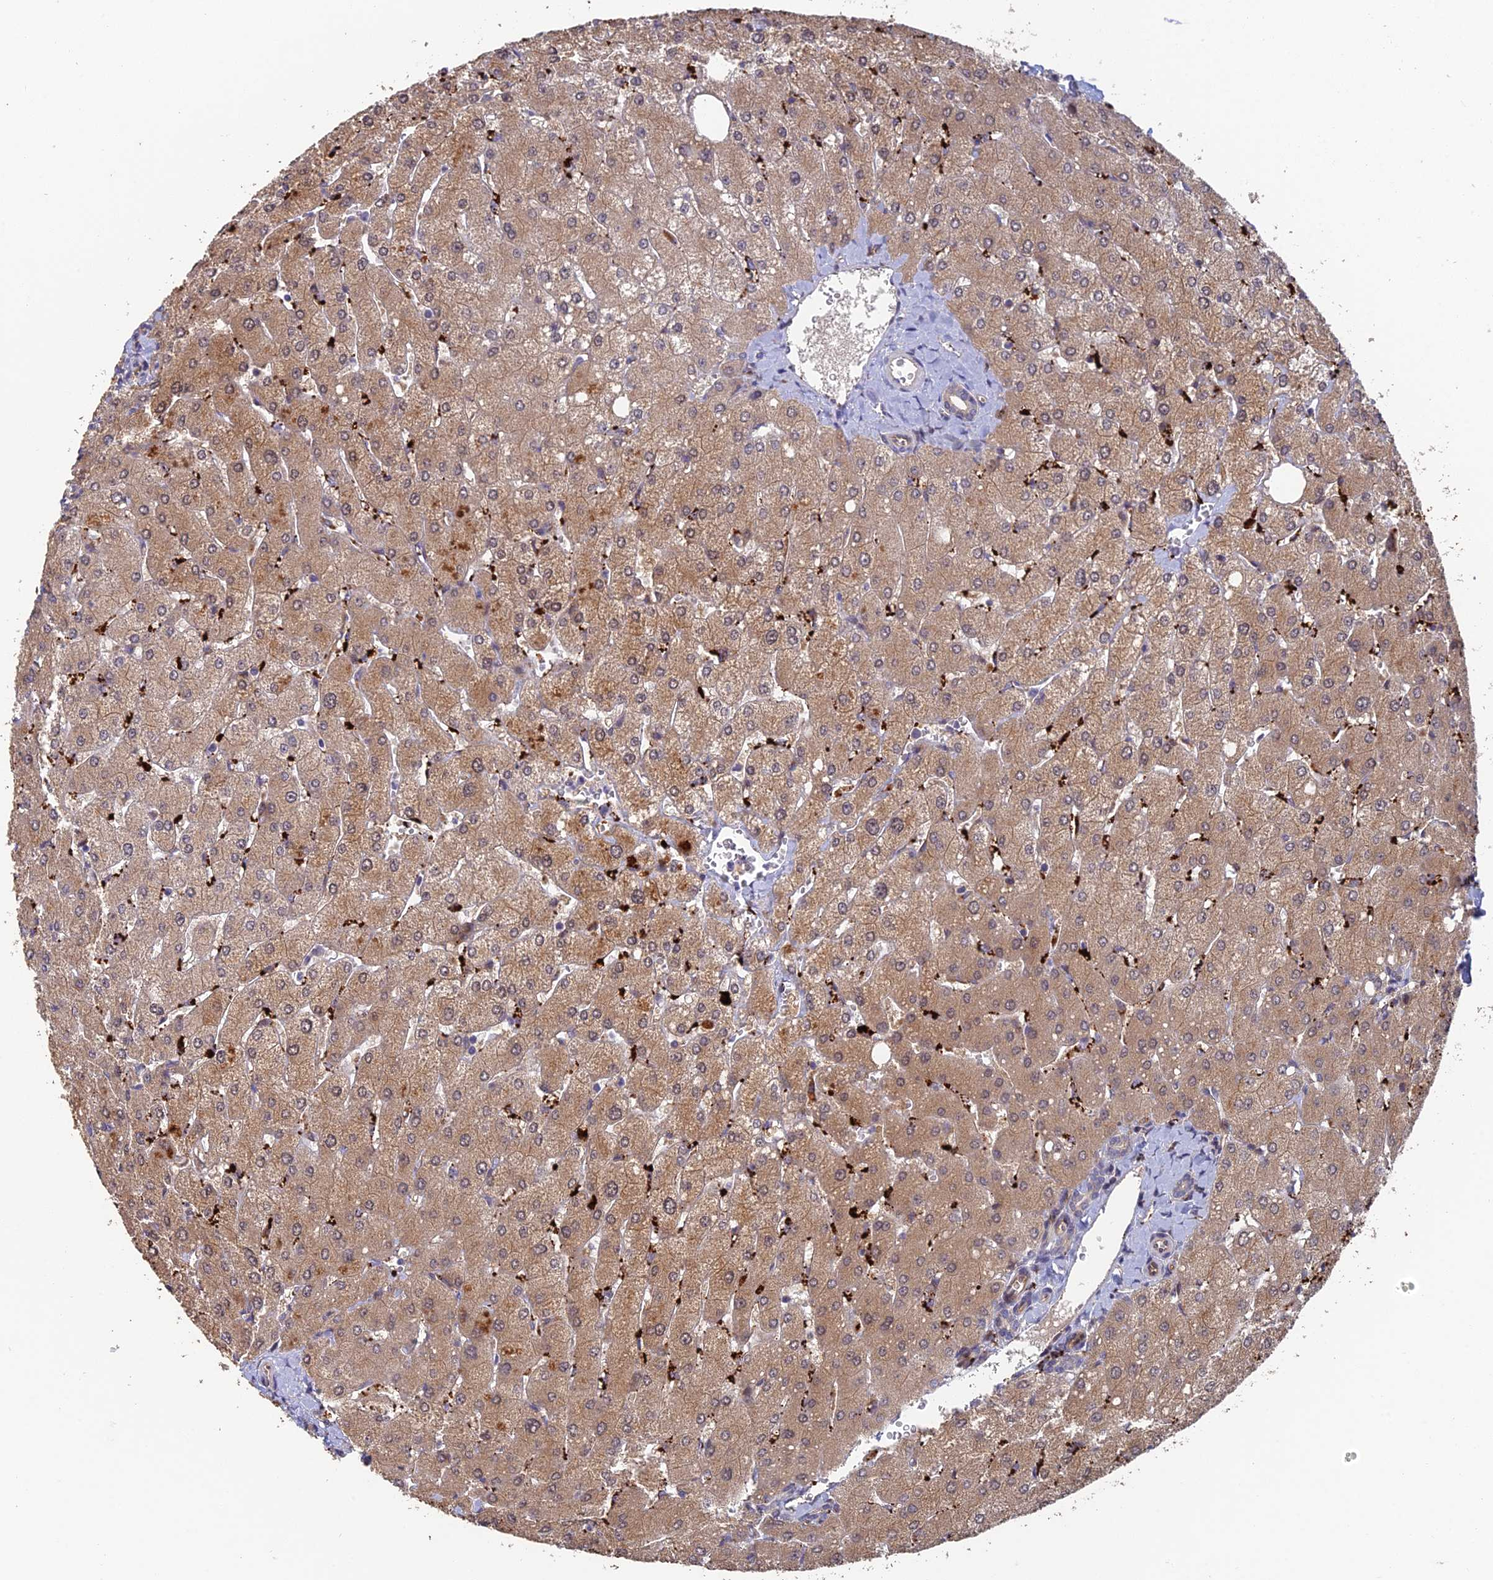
{"staining": {"intensity": "weak", "quantity": "<25%", "location": "cytoplasmic/membranous"}, "tissue": "liver", "cell_type": "Cholangiocytes", "image_type": "normal", "snomed": [{"axis": "morphology", "description": "Normal tissue, NOS"}, {"axis": "topography", "description": "Liver"}], "caption": "IHC micrograph of normal human liver stained for a protein (brown), which demonstrates no staining in cholangiocytes.", "gene": "ADAMTS13", "patient": {"sex": "male", "age": 55}}